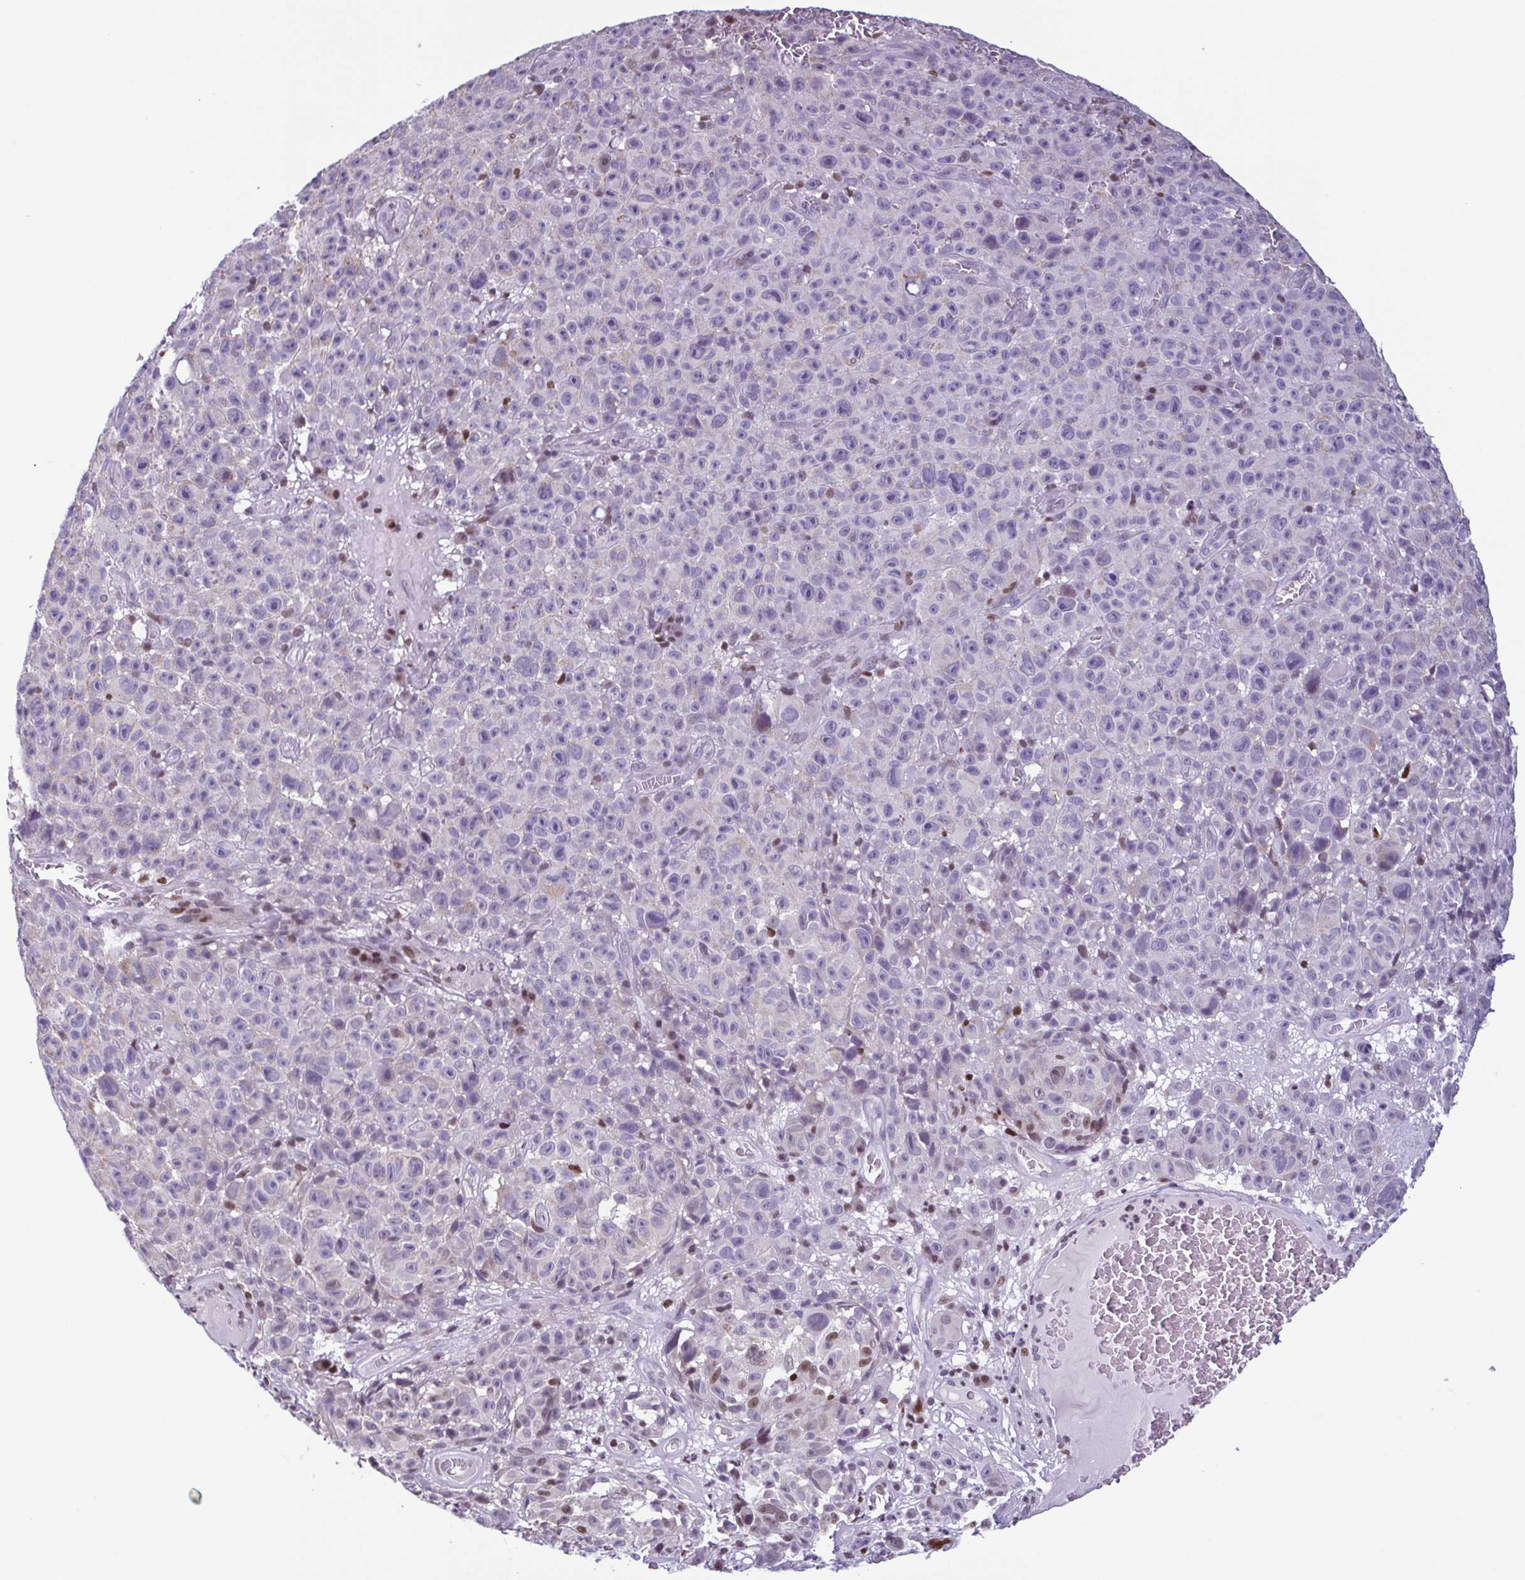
{"staining": {"intensity": "negative", "quantity": "none", "location": "none"}, "tissue": "melanoma", "cell_type": "Tumor cells", "image_type": "cancer", "snomed": [{"axis": "morphology", "description": "Malignant melanoma, NOS"}, {"axis": "topography", "description": "Skin"}], "caption": "Immunohistochemistry (IHC) histopathology image of human malignant melanoma stained for a protein (brown), which exhibits no expression in tumor cells.", "gene": "IRF1", "patient": {"sex": "female", "age": 82}}